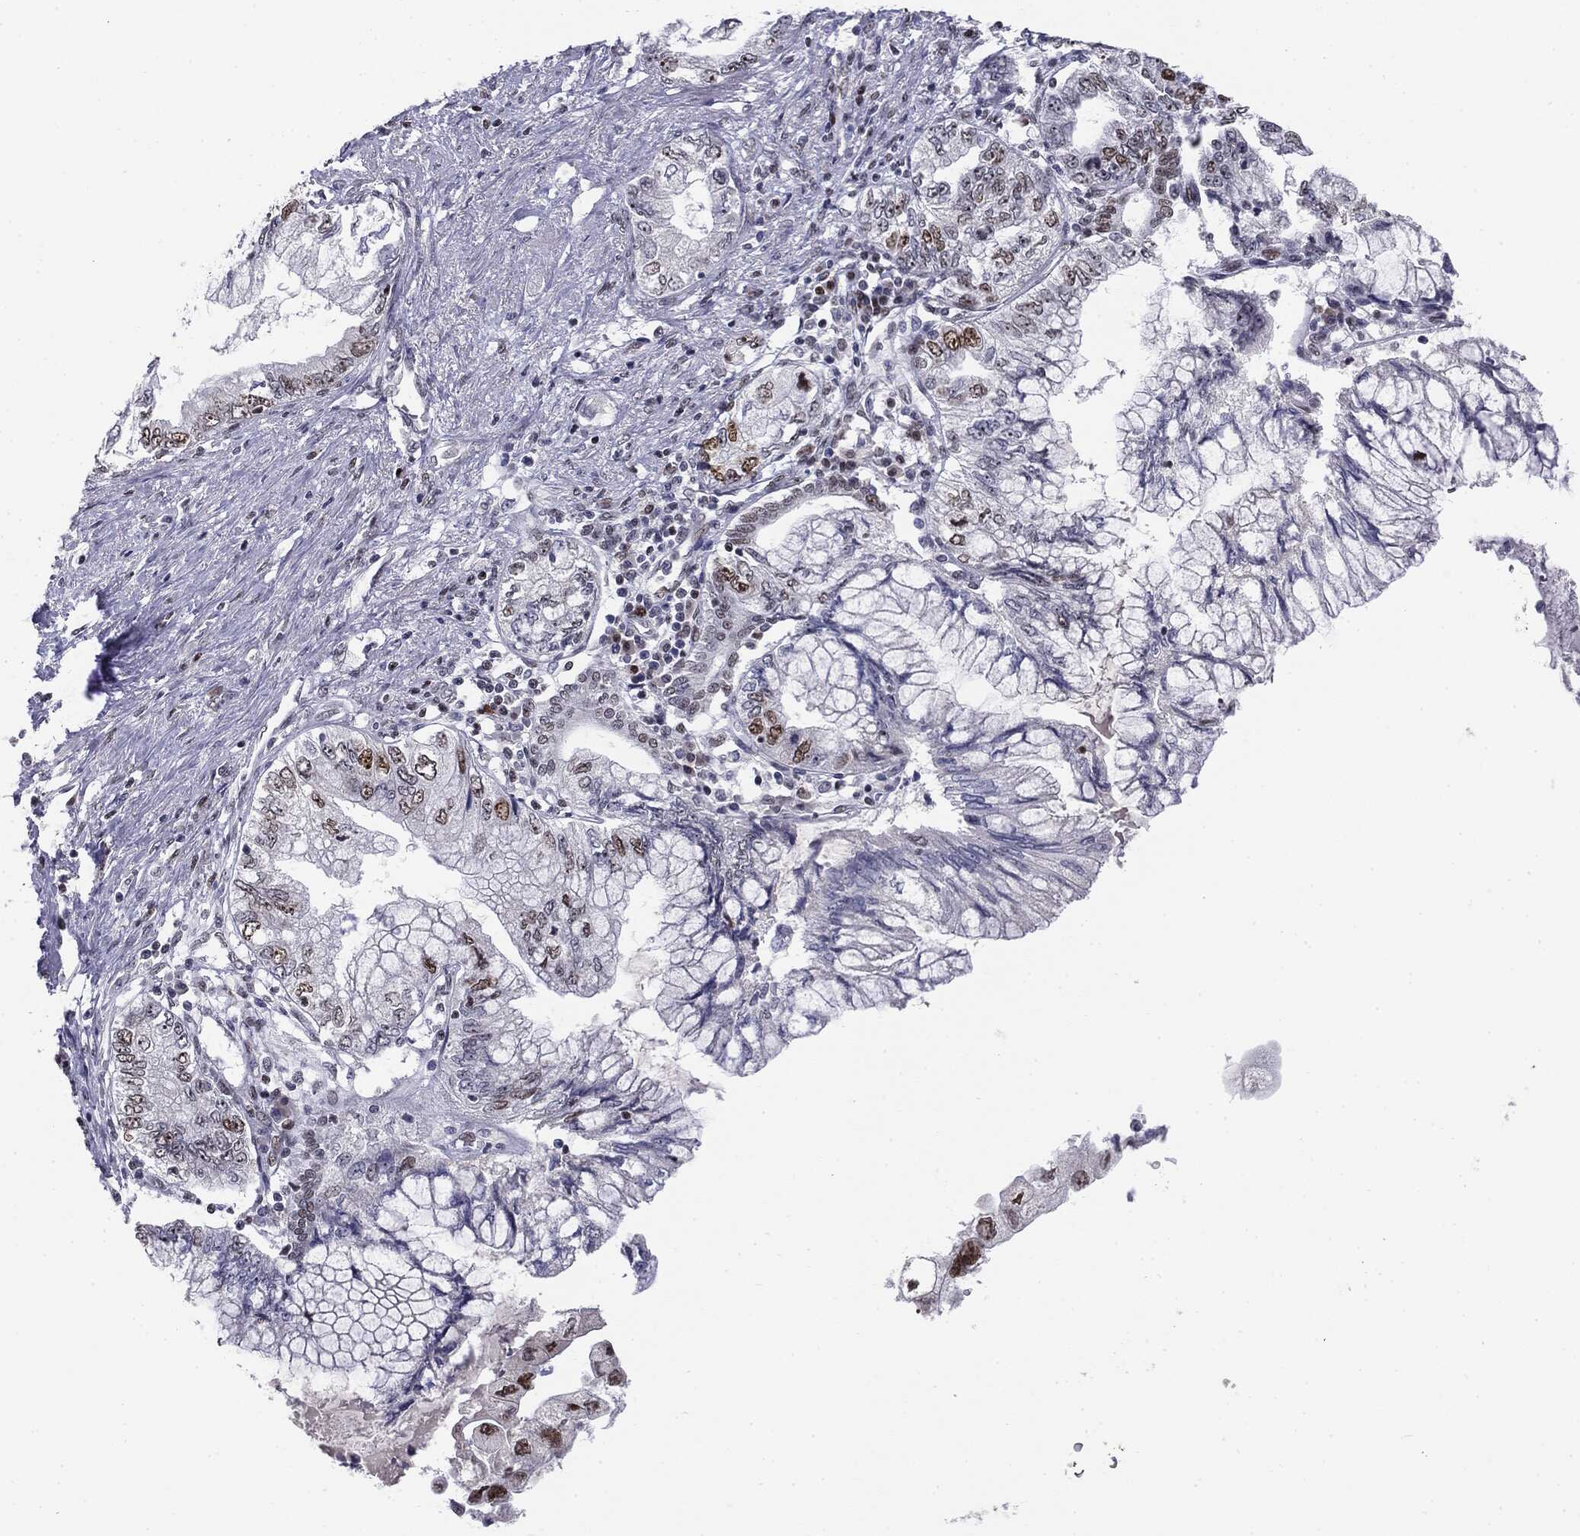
{"staining": {"intensity": "strong", "quantity": "<25%", "location": "nuclear"}, "tissue": "pancreatic cancer", "cell_type": "Tumor cells", "image_type": "cancer", "snomed": [{"axis": "morphology", "description": "Adenocarcinoma, NOS"}, {"axis": "topography", "description": "Pancreas"}], "caption": "Human pancreatic cancer stained with a protein marker reveals strong staining in tumor cells.", "gene": "MDC1", "patient": {"sex": "female", "age": 73}}